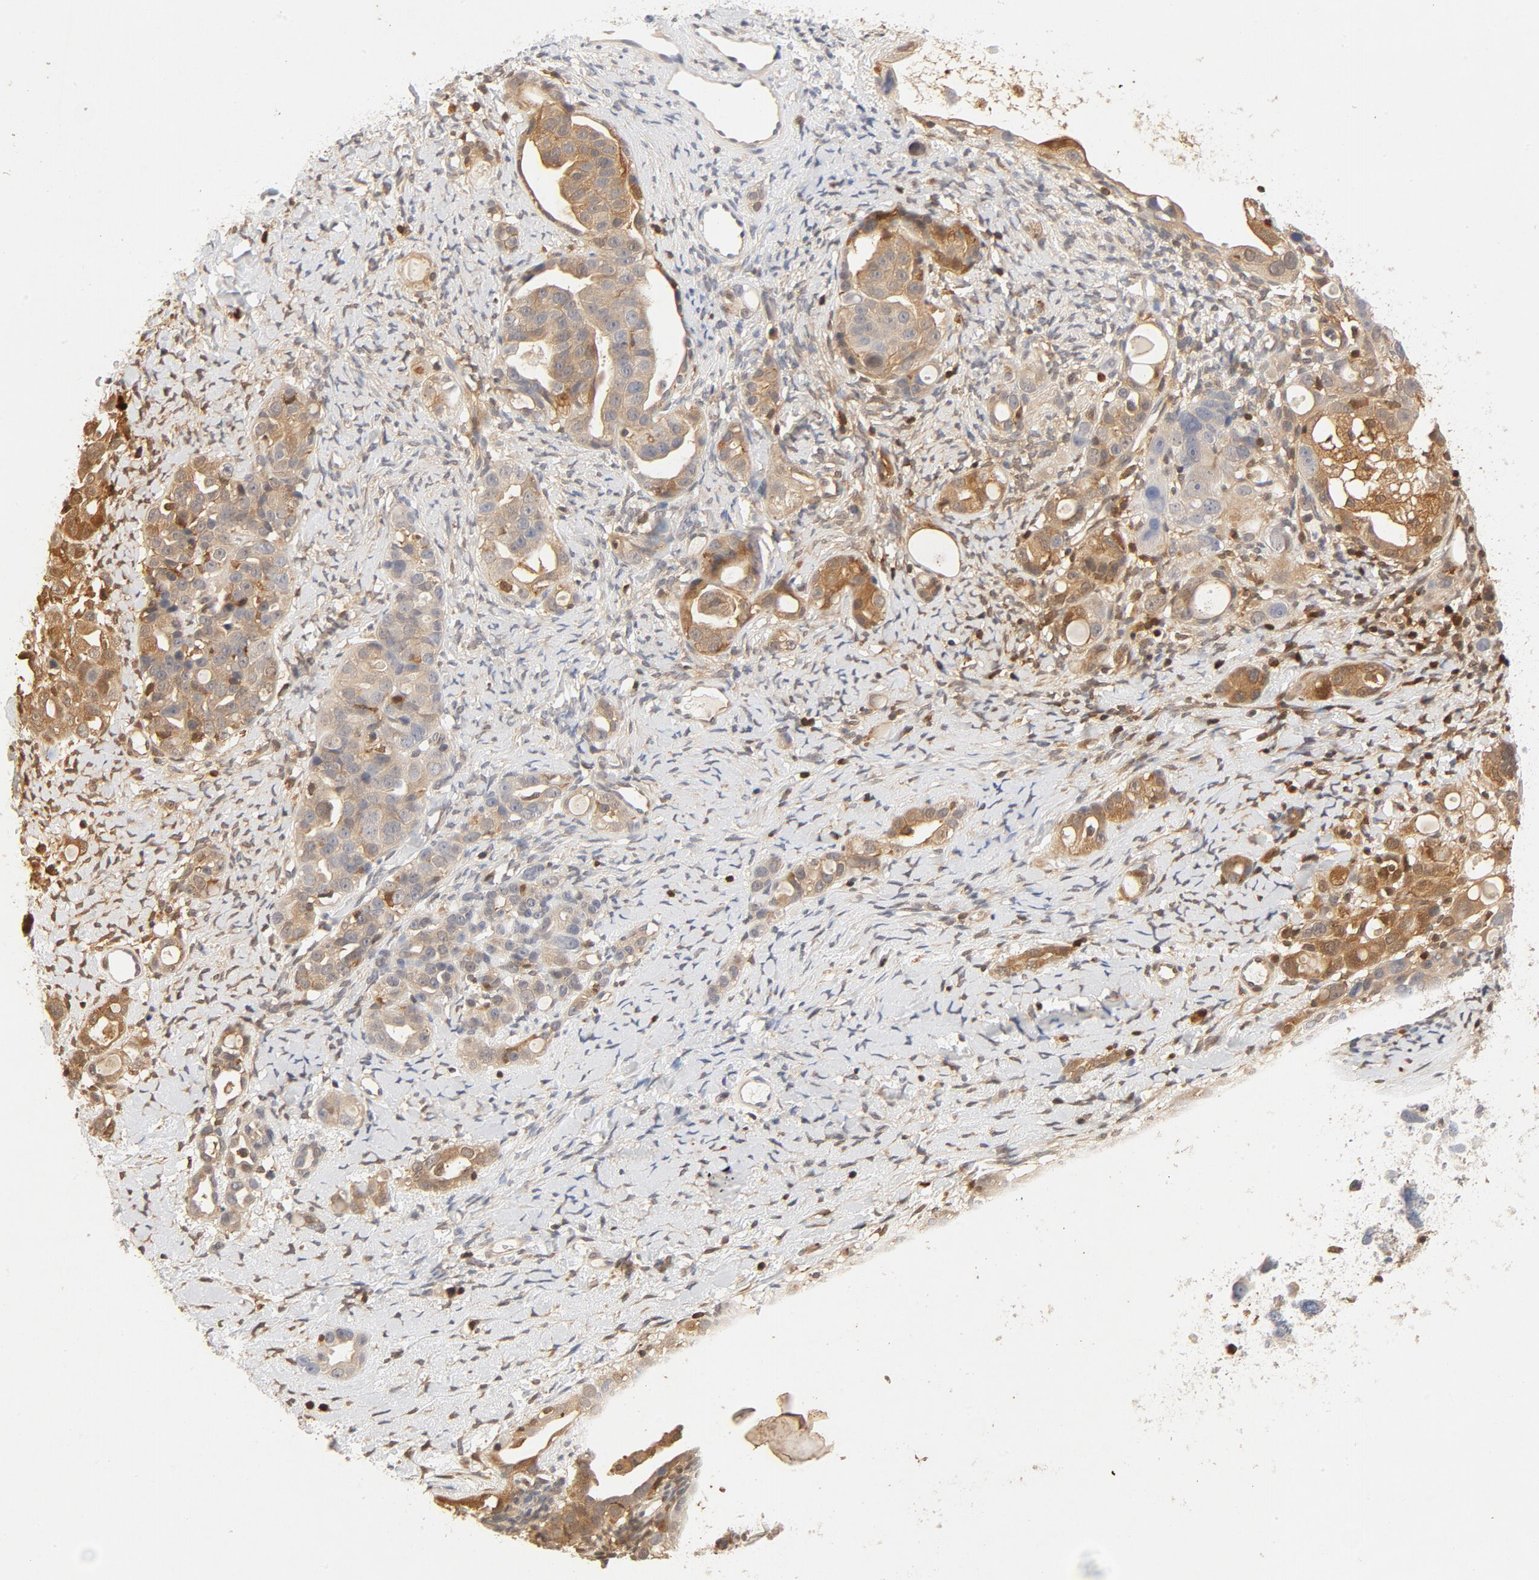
{"staining": {"intensity": "strong", "quantity": ">75%", "location": "cytoplasmic/membranous"}, "tissue": "ovarian cancer", "cell_type": "Tumor cells", "image_type": "cancer", "snomed": [{"axis": "morphology", "description": "Cystadenocarcinoma, serous, NOS"}, {"axis": "topography", "description": "Ovary"}], "caption": "Immunohistochemistry (IHC) photomicrograph of ovarian cancer (serous cystadenocarcinoma) stained for a protein (brown), which displays high levels of strong cytoplasmic/membranous staining in about >75% of tumor cells.", "gene": "STAT1", "patient": {"sex": "female", "age": 66}}